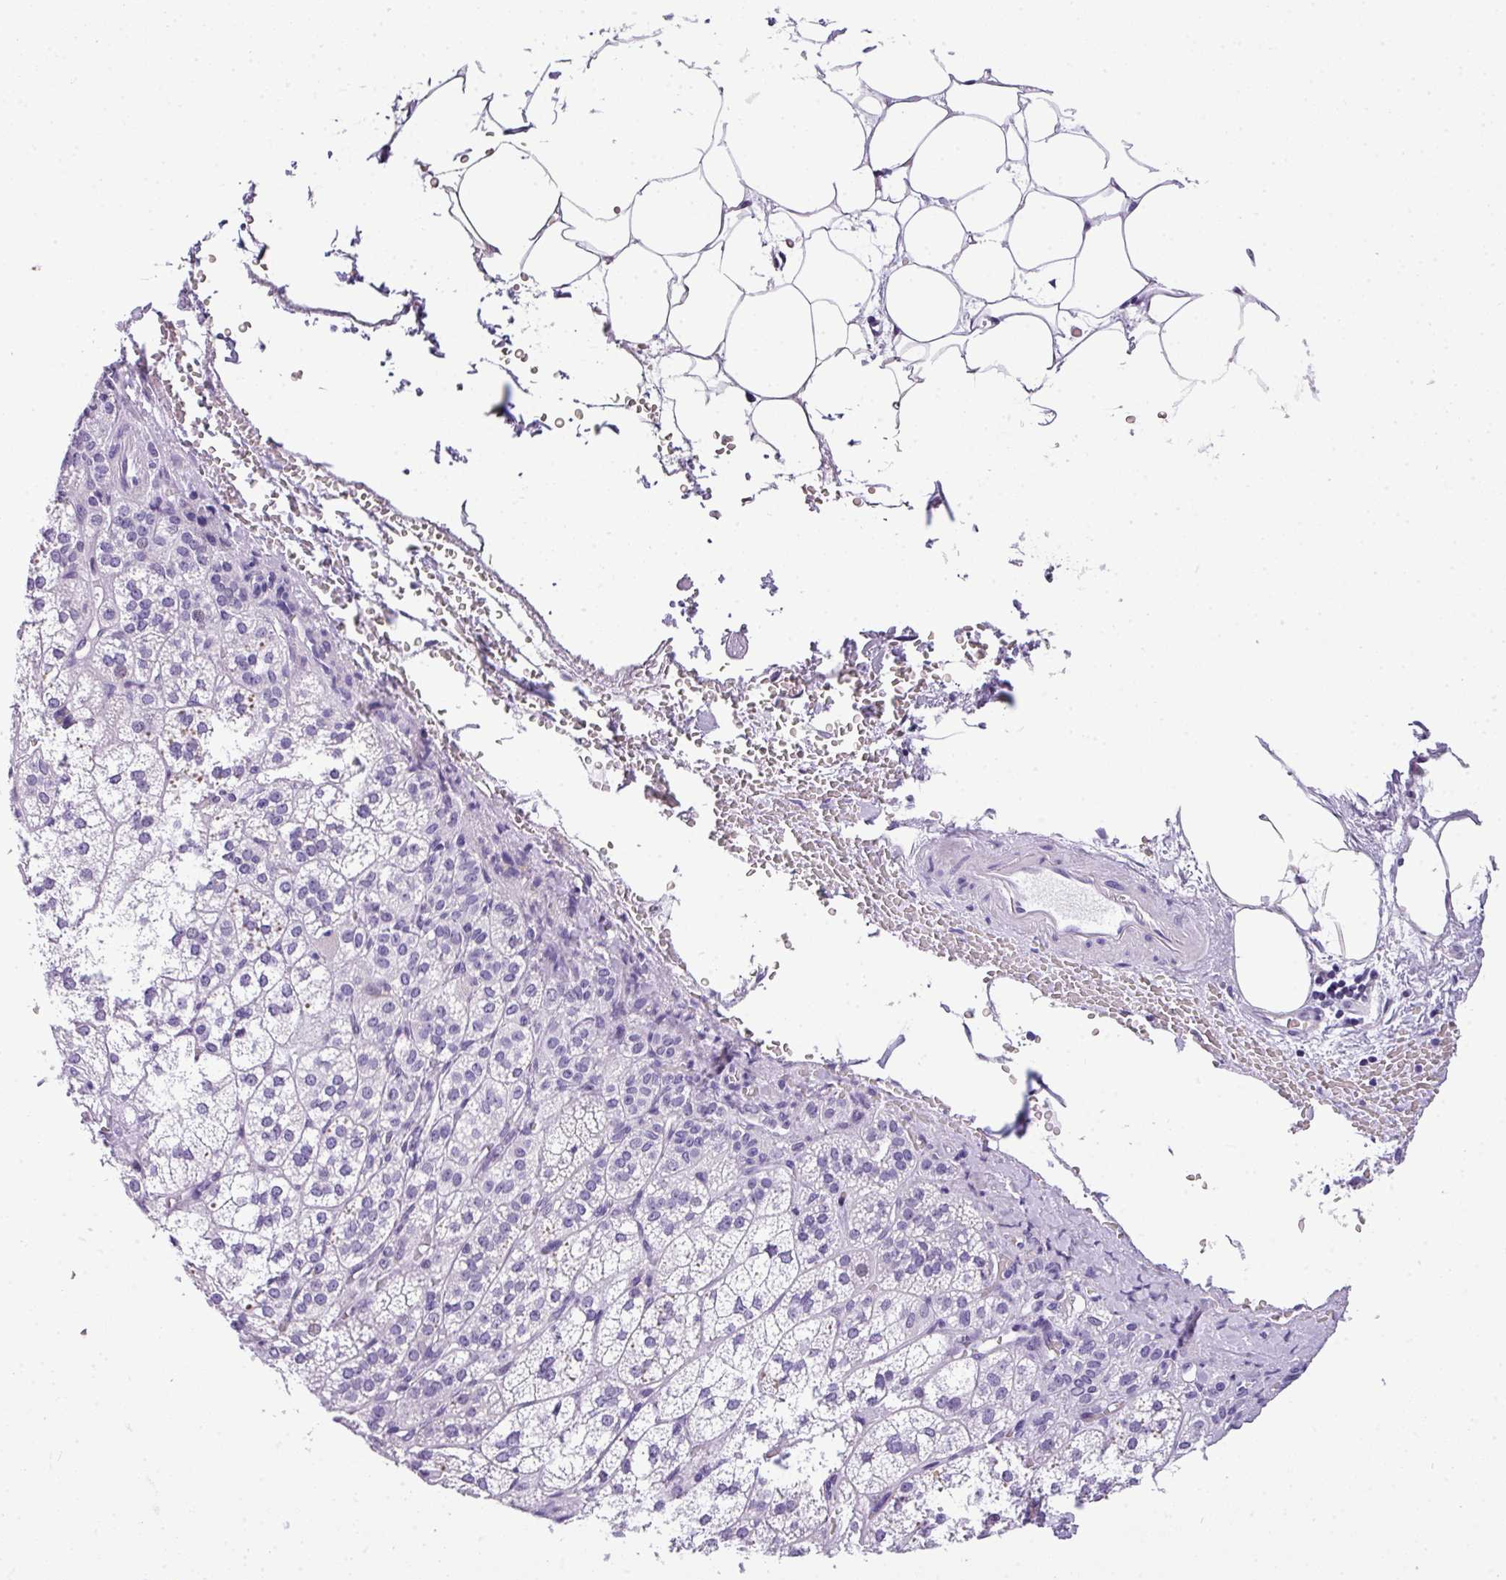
{"staining": {"intensity": "negative", "quantity": "none", "location": "none"}, "tissue": "adrenal gland", "cell_type": "Glandular cells", "image_type": "normal", "snomed": [{"axis": "morphology", "description": "Normal tissue, NOS"}, {"axis": "topography", "description": "Adrenal gland"}], "caption": "IHC image of normal adrenal gland: human adrenal gland stained with DAB (3,3'-diaminobenzidine) exhibits no significant protein staining in glandular cells.", "gene": "MUC21", "patient": {"sex": "female", "age": 60}}